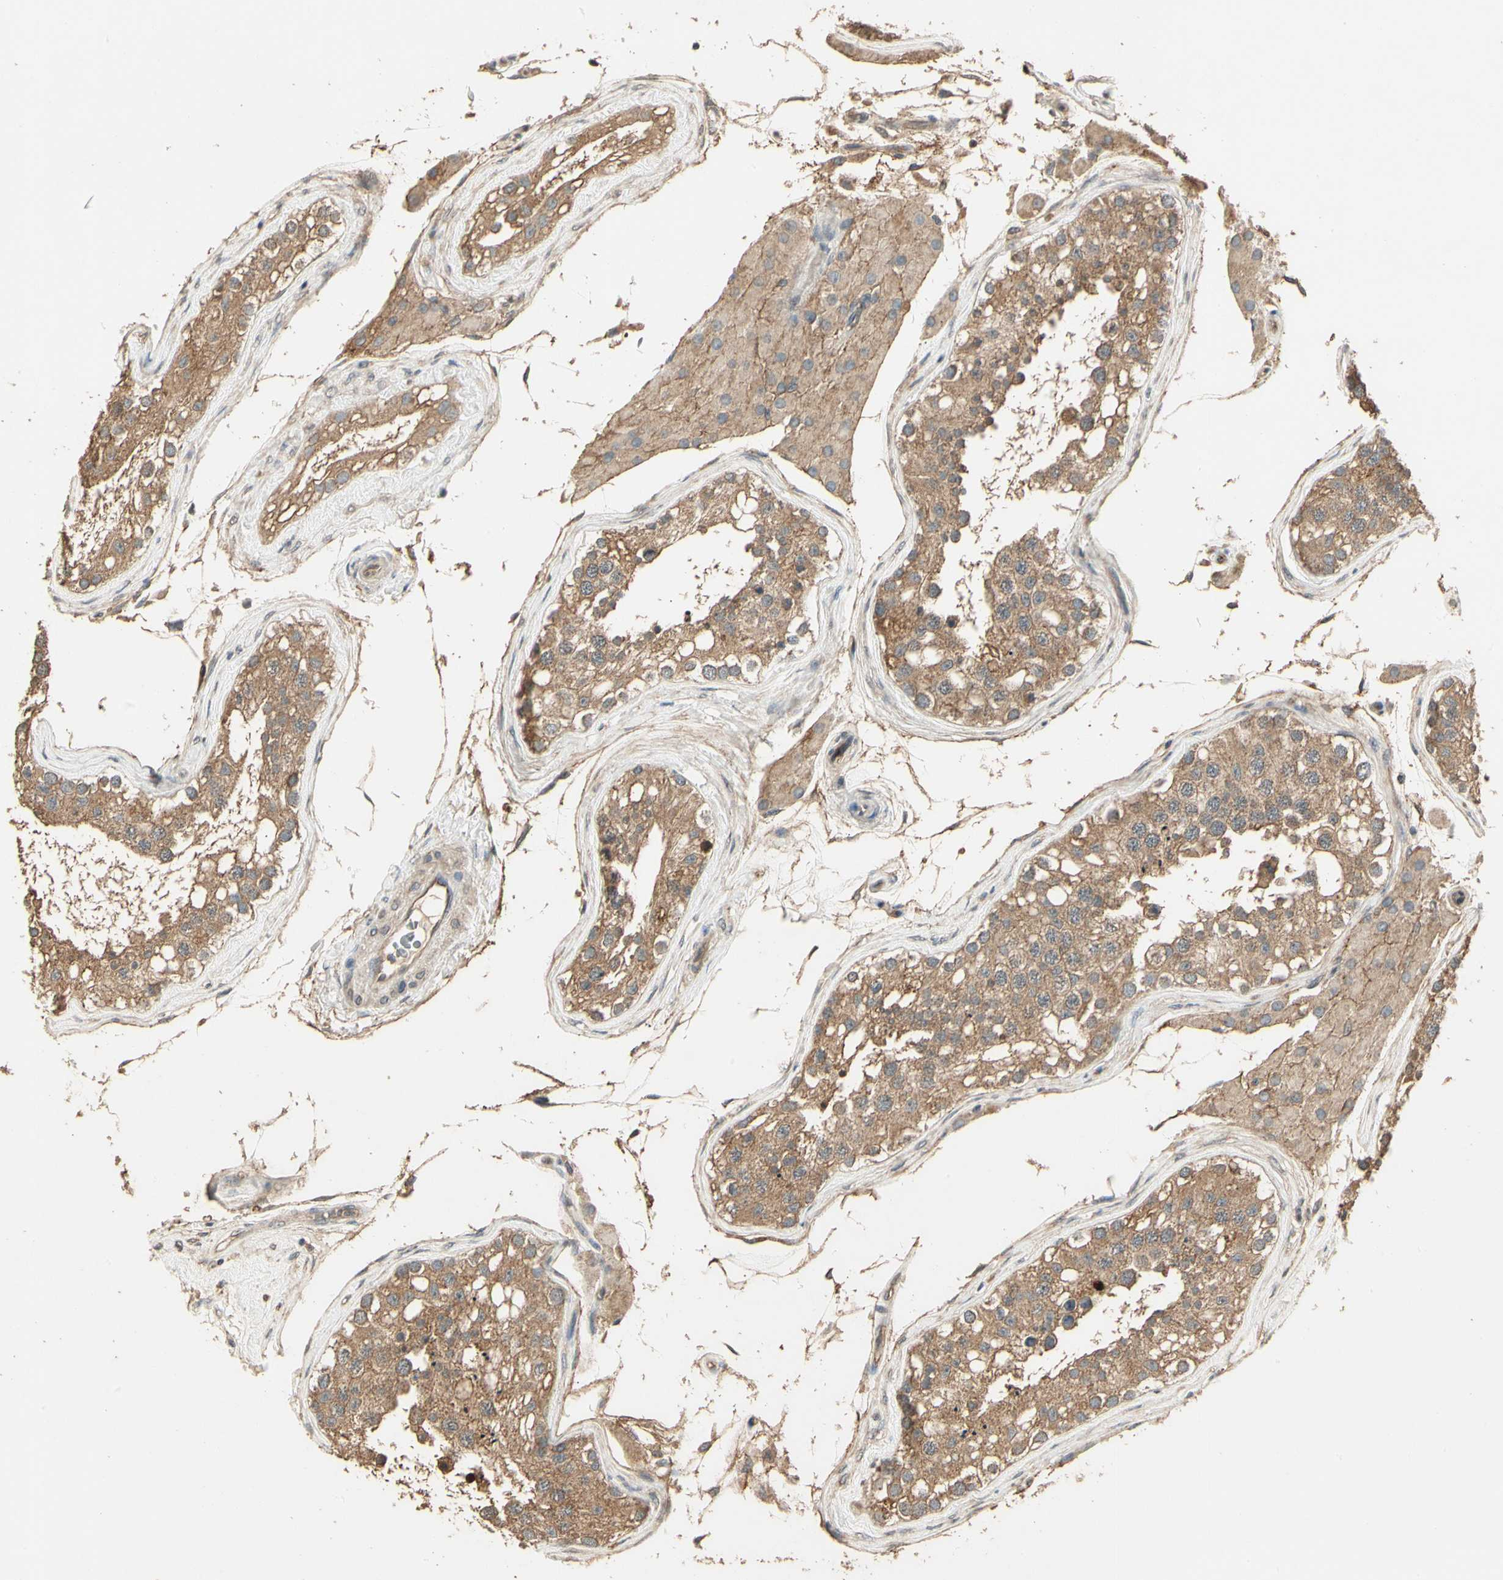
{"staining": {"intensity": "moderate", "quantity": ">75%", "location": "cytoplasmic/membranous"}, "tissue": "testis", "cell_type": "Cells in seminiferous ducts", "image_type": "normal", "snomed": [{"axis": "morphology", "description": "Normal tissue, NOS"}, {"axis": "topography", "description": "Testis"}], "caption": "This image reveals immunohistochemistry staining of unremarkable human testis, with medium moderate cytoplasmic/membranous staining in approximately >75% of cells in seminiferous ducts.", "gene": "RNF180", "patient": {"sex": "male", "age": 68}}